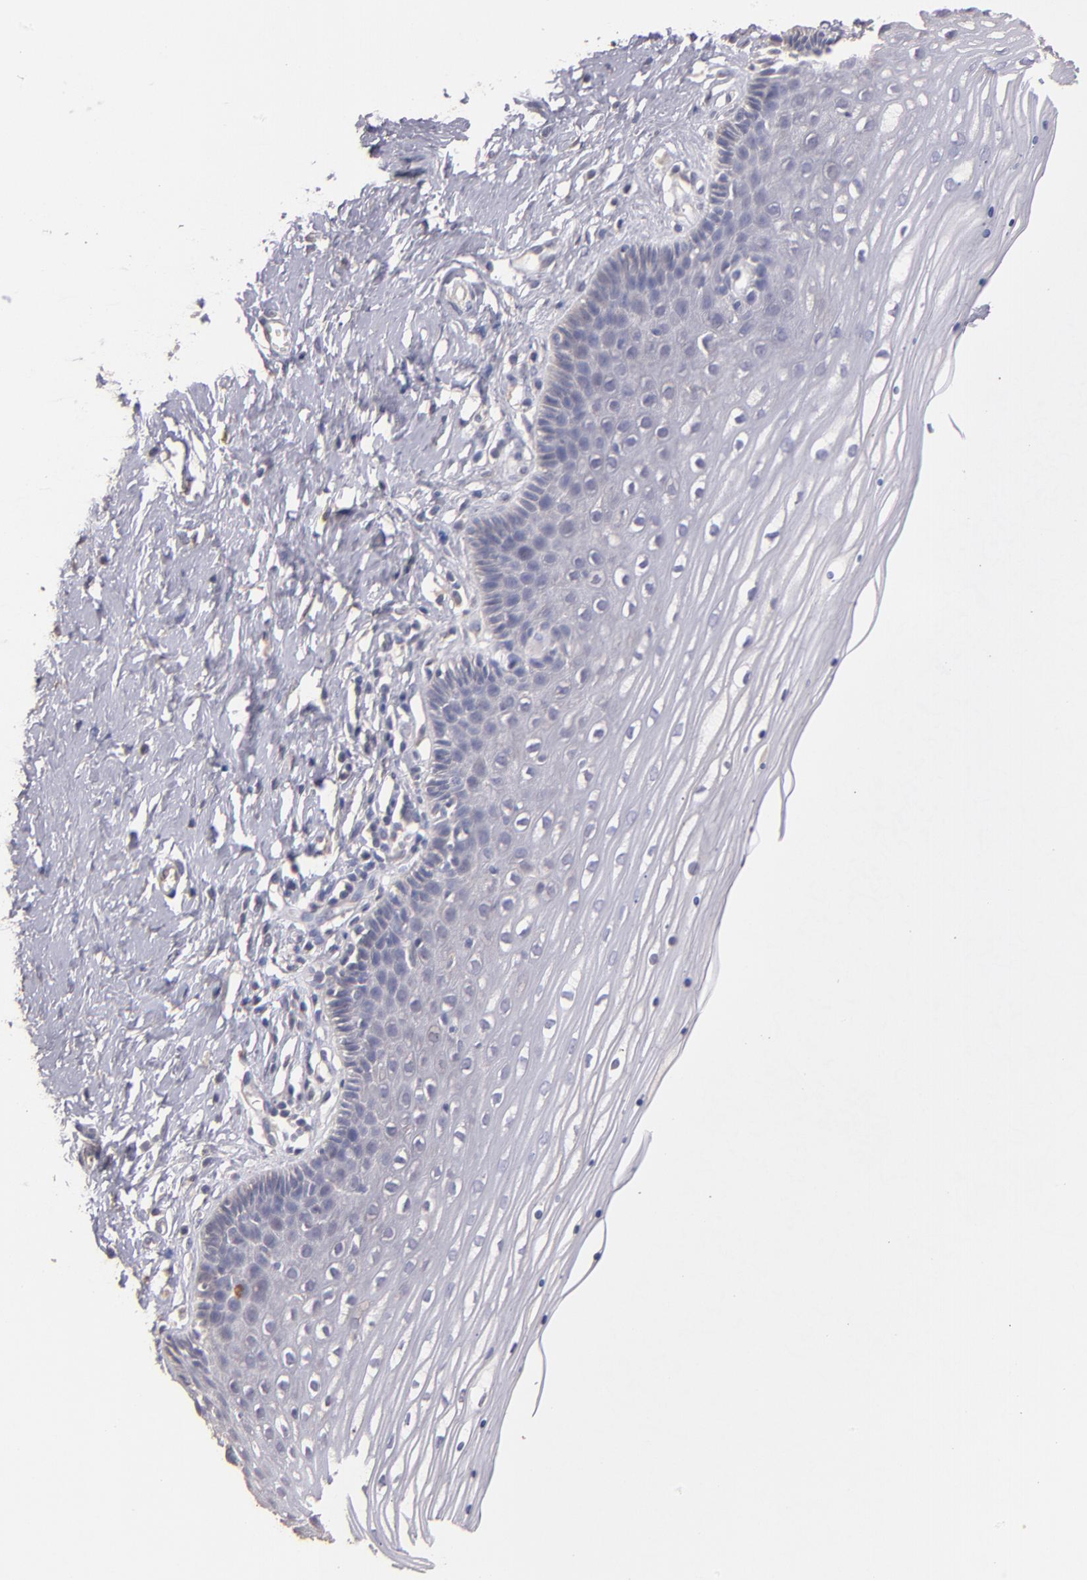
{"staining": {"intensity": "weak", "quantity": "<25%", "location": "cytoplasmic/membranous"}, "tissue": "cervix", "cell_type": "Glandular cells", "image_type": "normal", "snomed": [{"axis": "morphology", "description": "Normal tissue, NOS"}, {"axis": "topography", "description": "Cervix"}], "caption": "Immunohistochemical staining of unremarkable cervix exhibits no significant expression in glandular cells.", "gene": "GNAZ", "patient": {"sex": "female", "age": 39}}